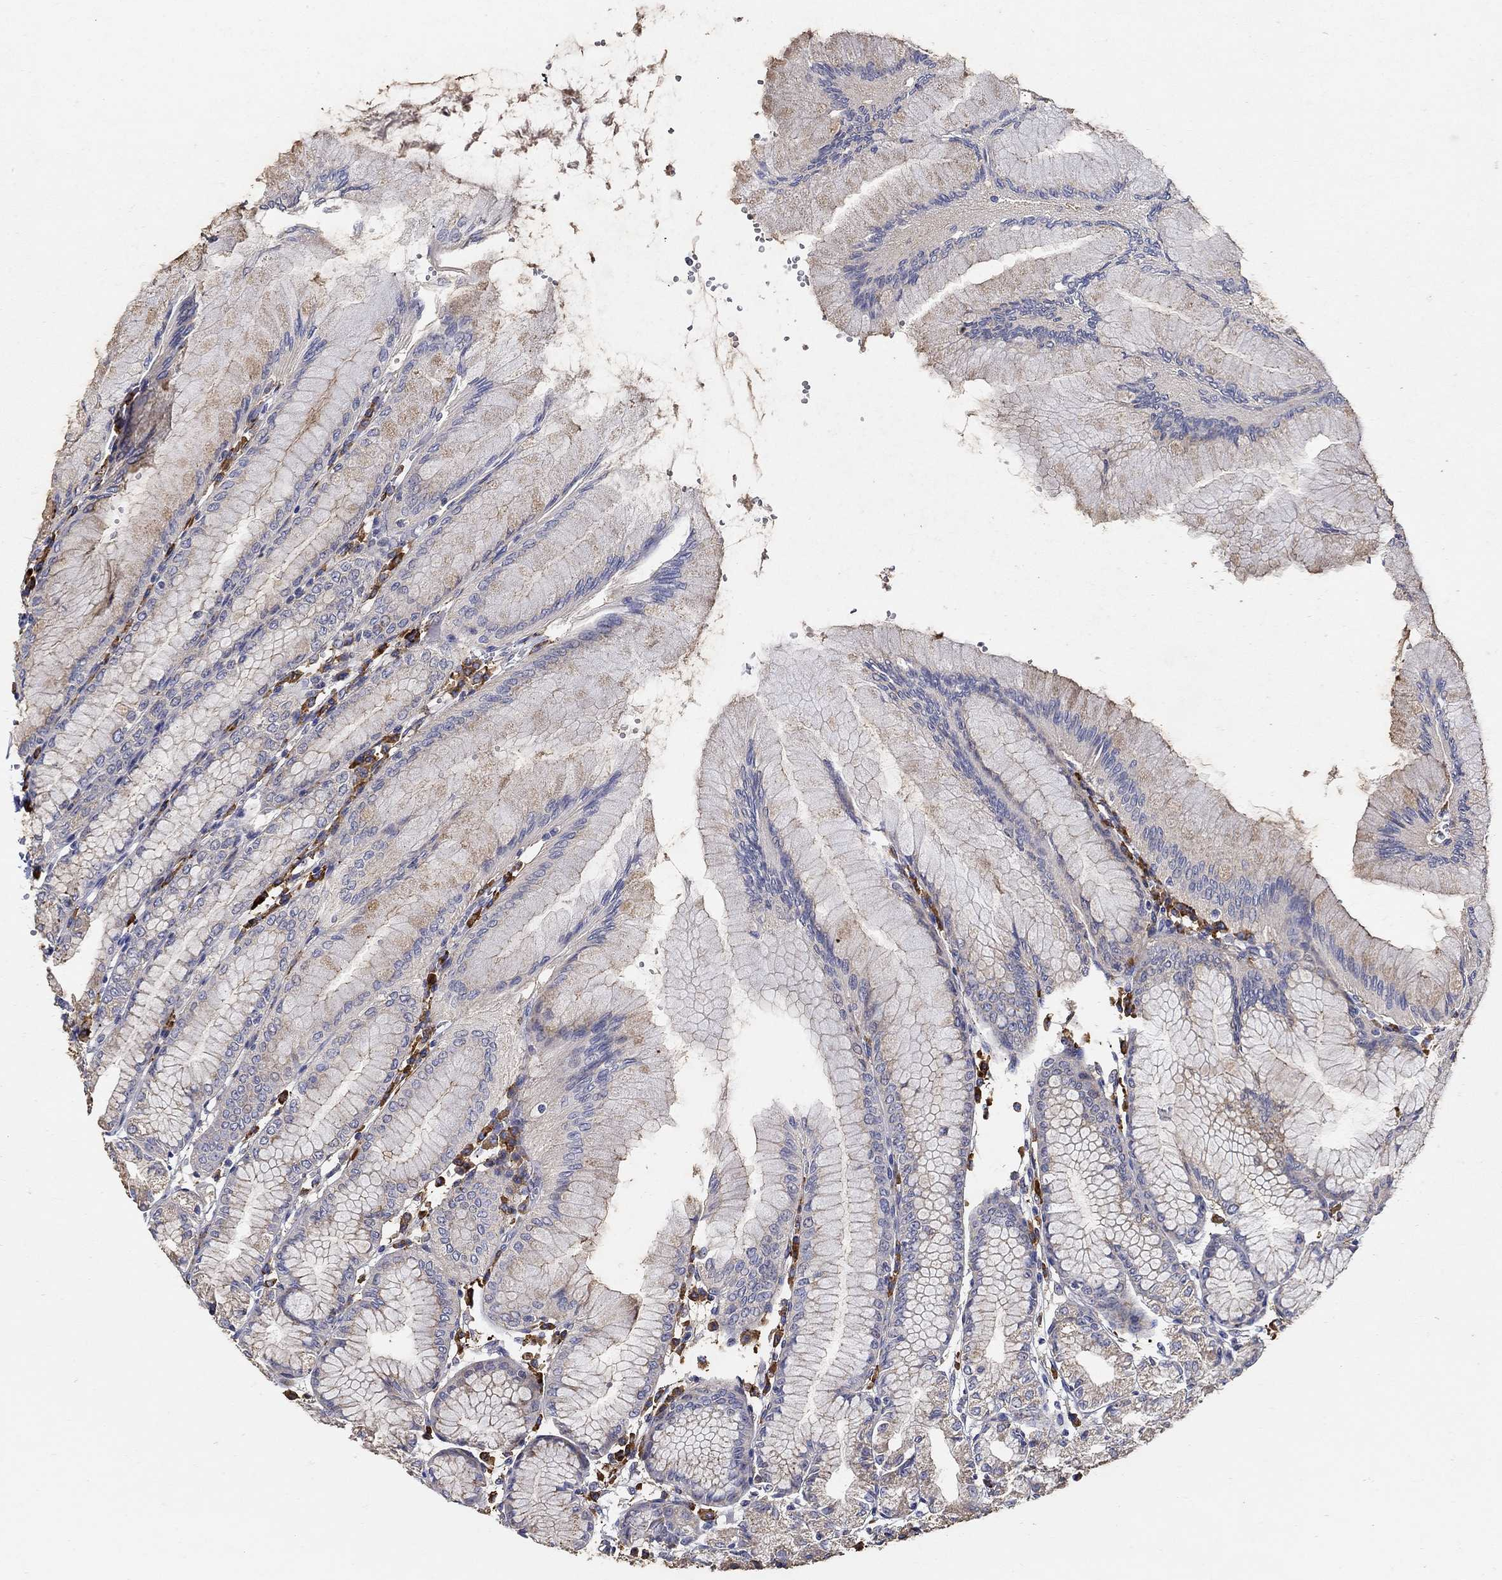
{"staining": {"intensity": "negative", "quantity": "none", "location": "none"}, "tissue": "stomach", "cell_type": "Glandular cells", "image_type": "normal", "snomed": [{"axis": "morphology", "description": "Normal tissue, NOS"}, {"axis": "topography", "description": "Skeletal muscle"}, {"axis": "topography", "description": "Stomach"}], "caption": "Glandular cells are negative for protein expression in unremarkable human stomach. The staining was performed using DAB (3,3'-diaminobenzidine) to visualize the protein expression in brown, while the nuclei were stained in blue with hematoxylin (Magnification: 20x).", "gene": "EMILIN3", "patient": {"sex": "female", "age": 57}}